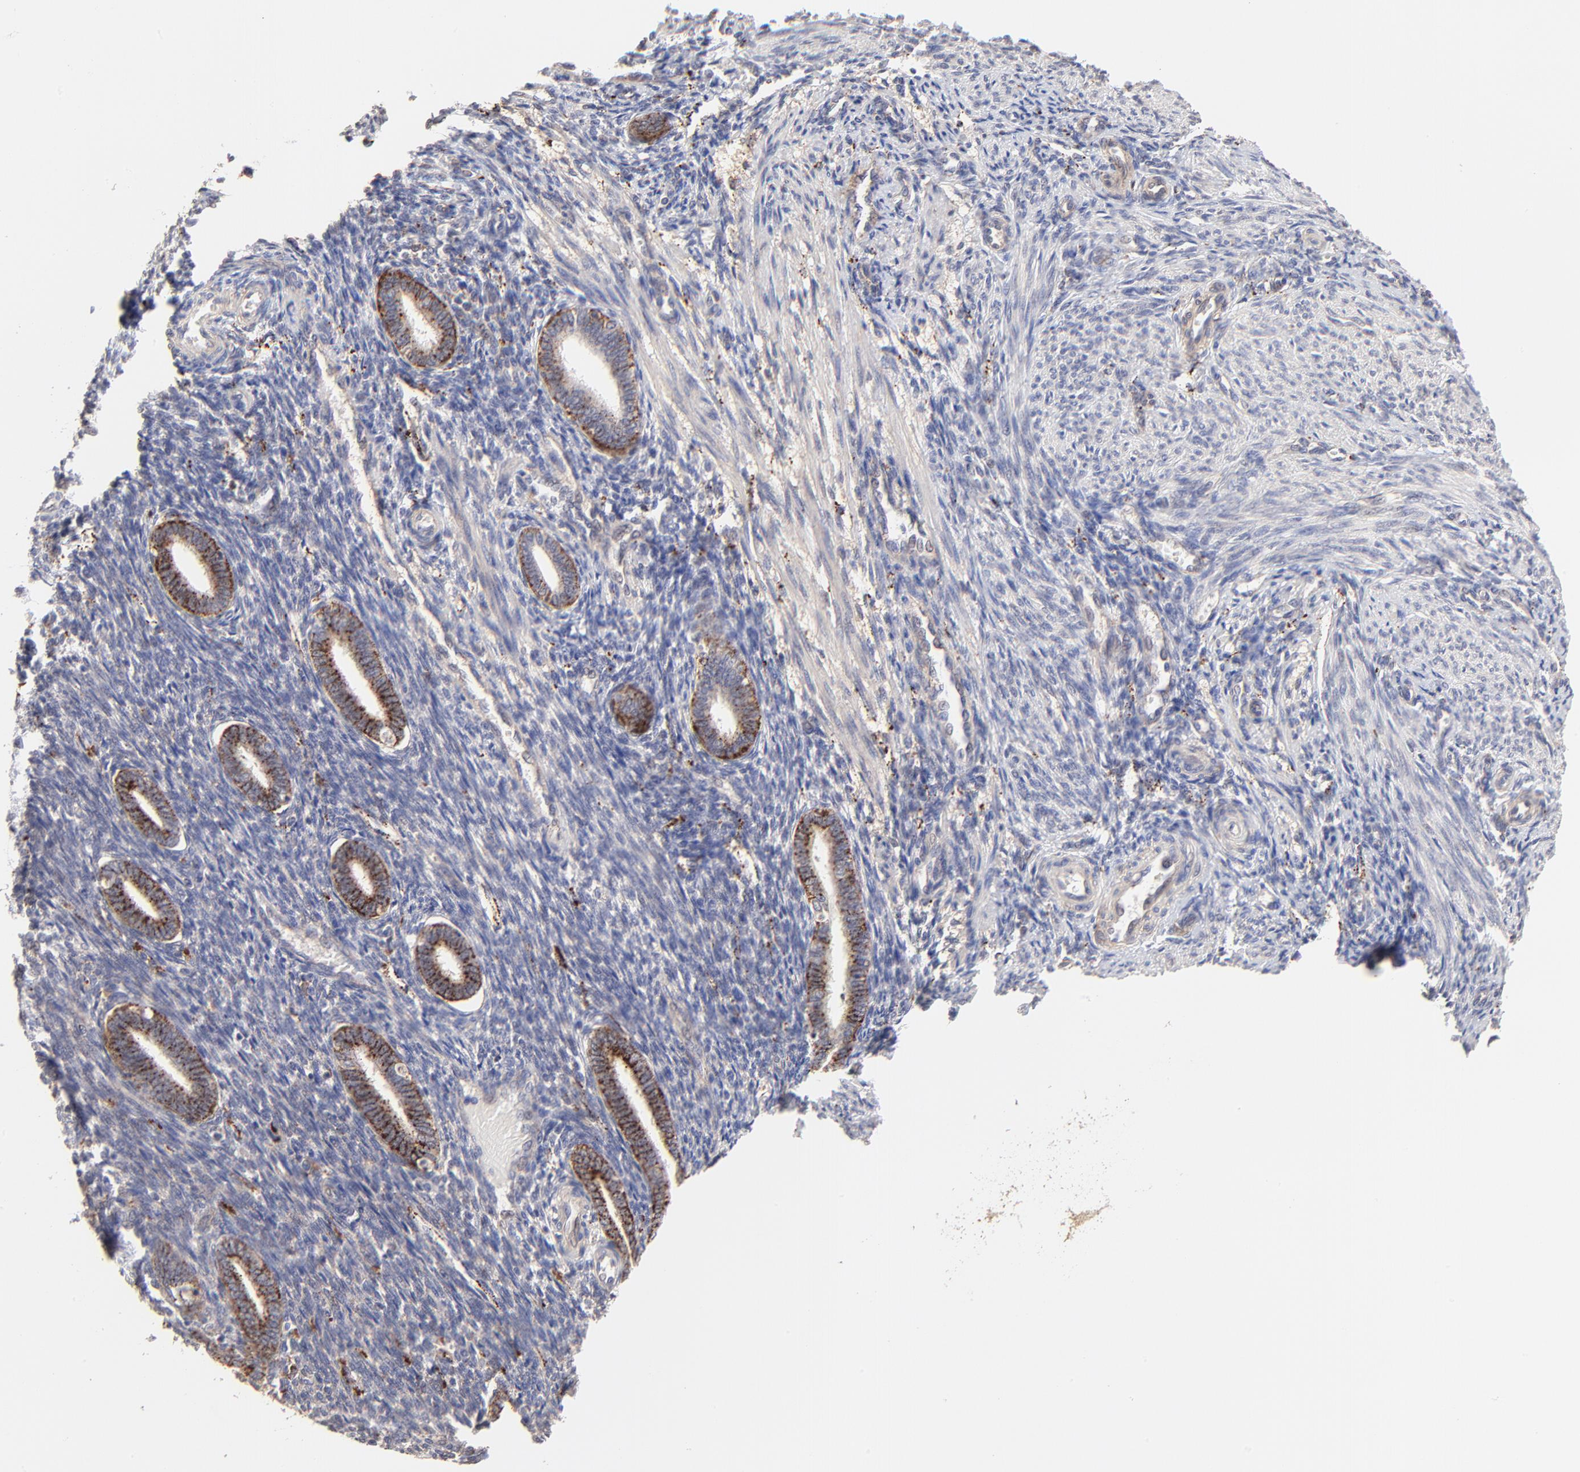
{"staining": {"intensity": "weak", "quantity": "<25%", "location": "cytoplasmic/membranous"}, "tissue": "endometrium", "cell_type": "Cells in endometrial stroma", "image_type": "normal", "snomed": [{"axis": "morphology", "description": "Normal tissue, NOS"}, {"axis": "topography", "description": "Endometrium"}], "caption": "An immunohistochemistry (IHC) photomicrograph of unremarkable endometrium is shown. There is no staining in cells in endometrial stroma of endometrium.", "gene": "PDE4B", "patient": {"sex": "female", "age": 27}}